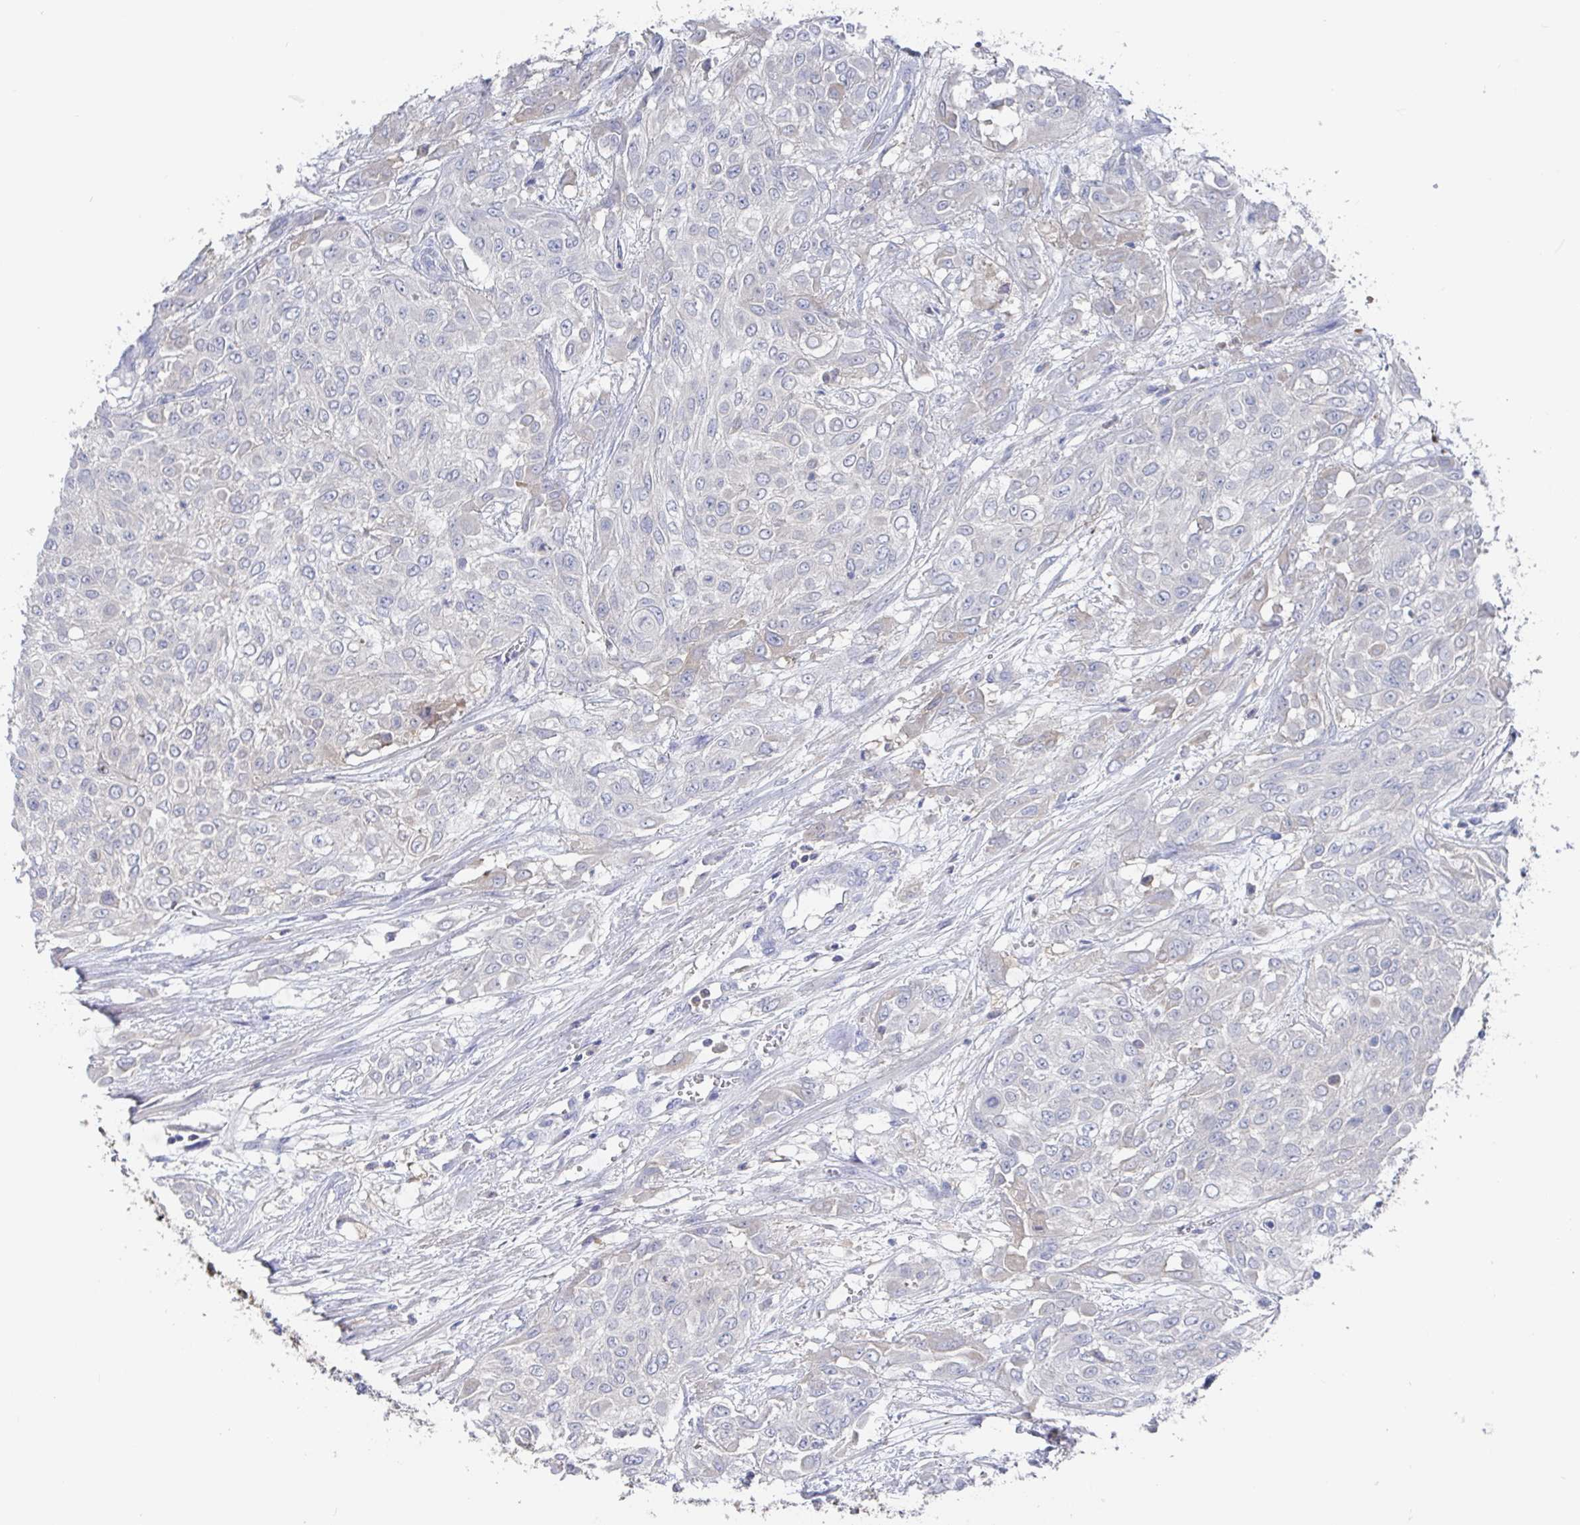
{"staining": {"intensity": "negative", "quantity": "none", "location": "none"}, "tissue": "urothelial cancer", "cell_type": "Tumor cells", "image_type": "cancer", "snomed": [{"axis": "morphology", "description": "Urothelial carcinoma, High grade"}, {"axis": "topography", "description": "Urinary bladder"}], "caption": "Urothelial carcinoma (high-grade) stained for a protein using immunohistochemistry (IHC) exhibits no positivity tumor cells.", "gene": "GPR148", "patient": {"sex": "male", "age": 57}}